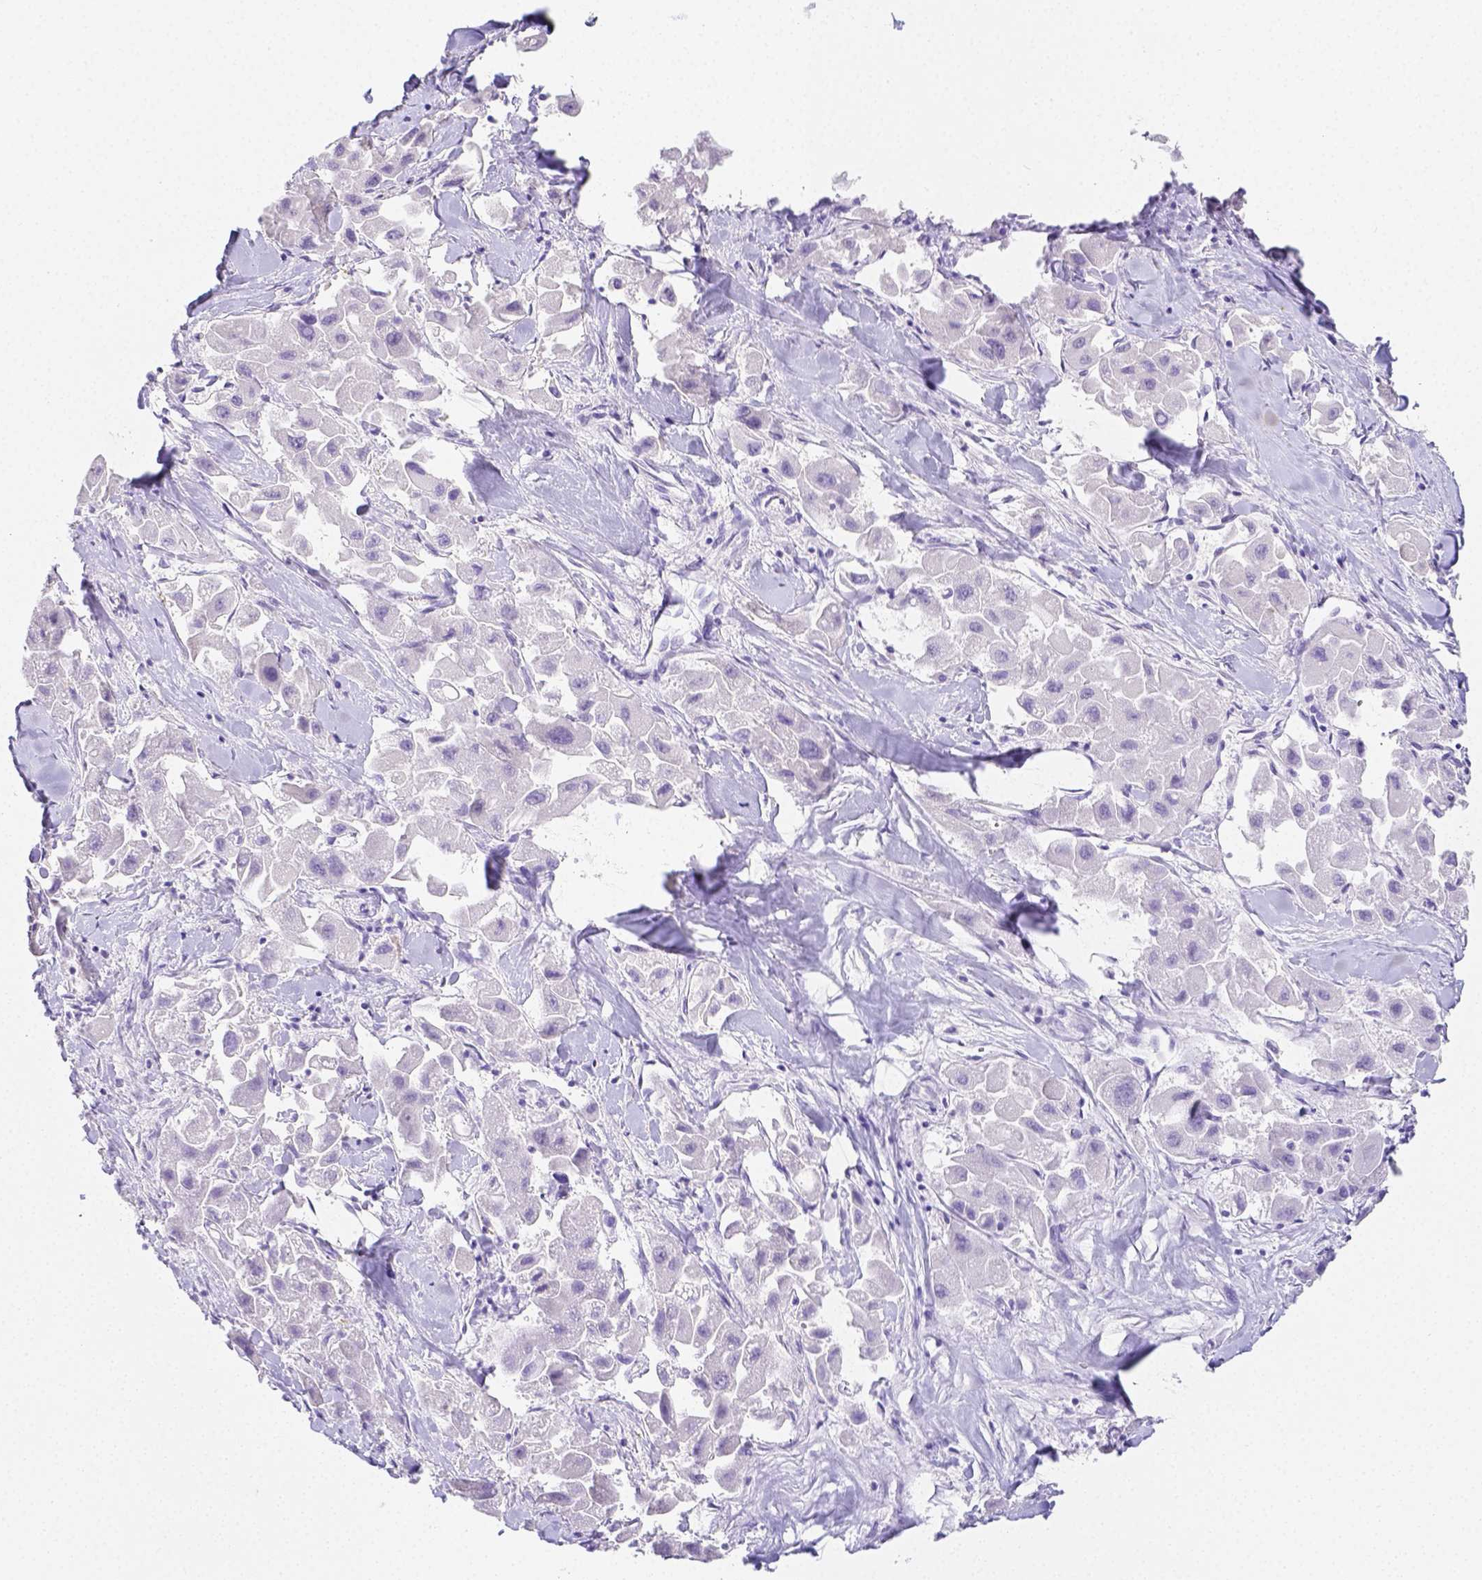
{"staining": {"intensity": "negative", "quantity": "none", "location": "none"}, "tissue": "liver cancer", "cell_type": "Tumor cells", "image_type": "cancer", "snomed": [{"axis": "morphology", "description": "Carcinoma, Hepatocellular, NOS"}, {"axis": "topography", "description": "Liver"}], "caption": "IHC of human liver hepatocellular carcinoma reveals no expression in tumor cells. Nuclei are stained in blue.", "gene": "ARHGAP36", "patient": {"sex": "male", "age": 24}}